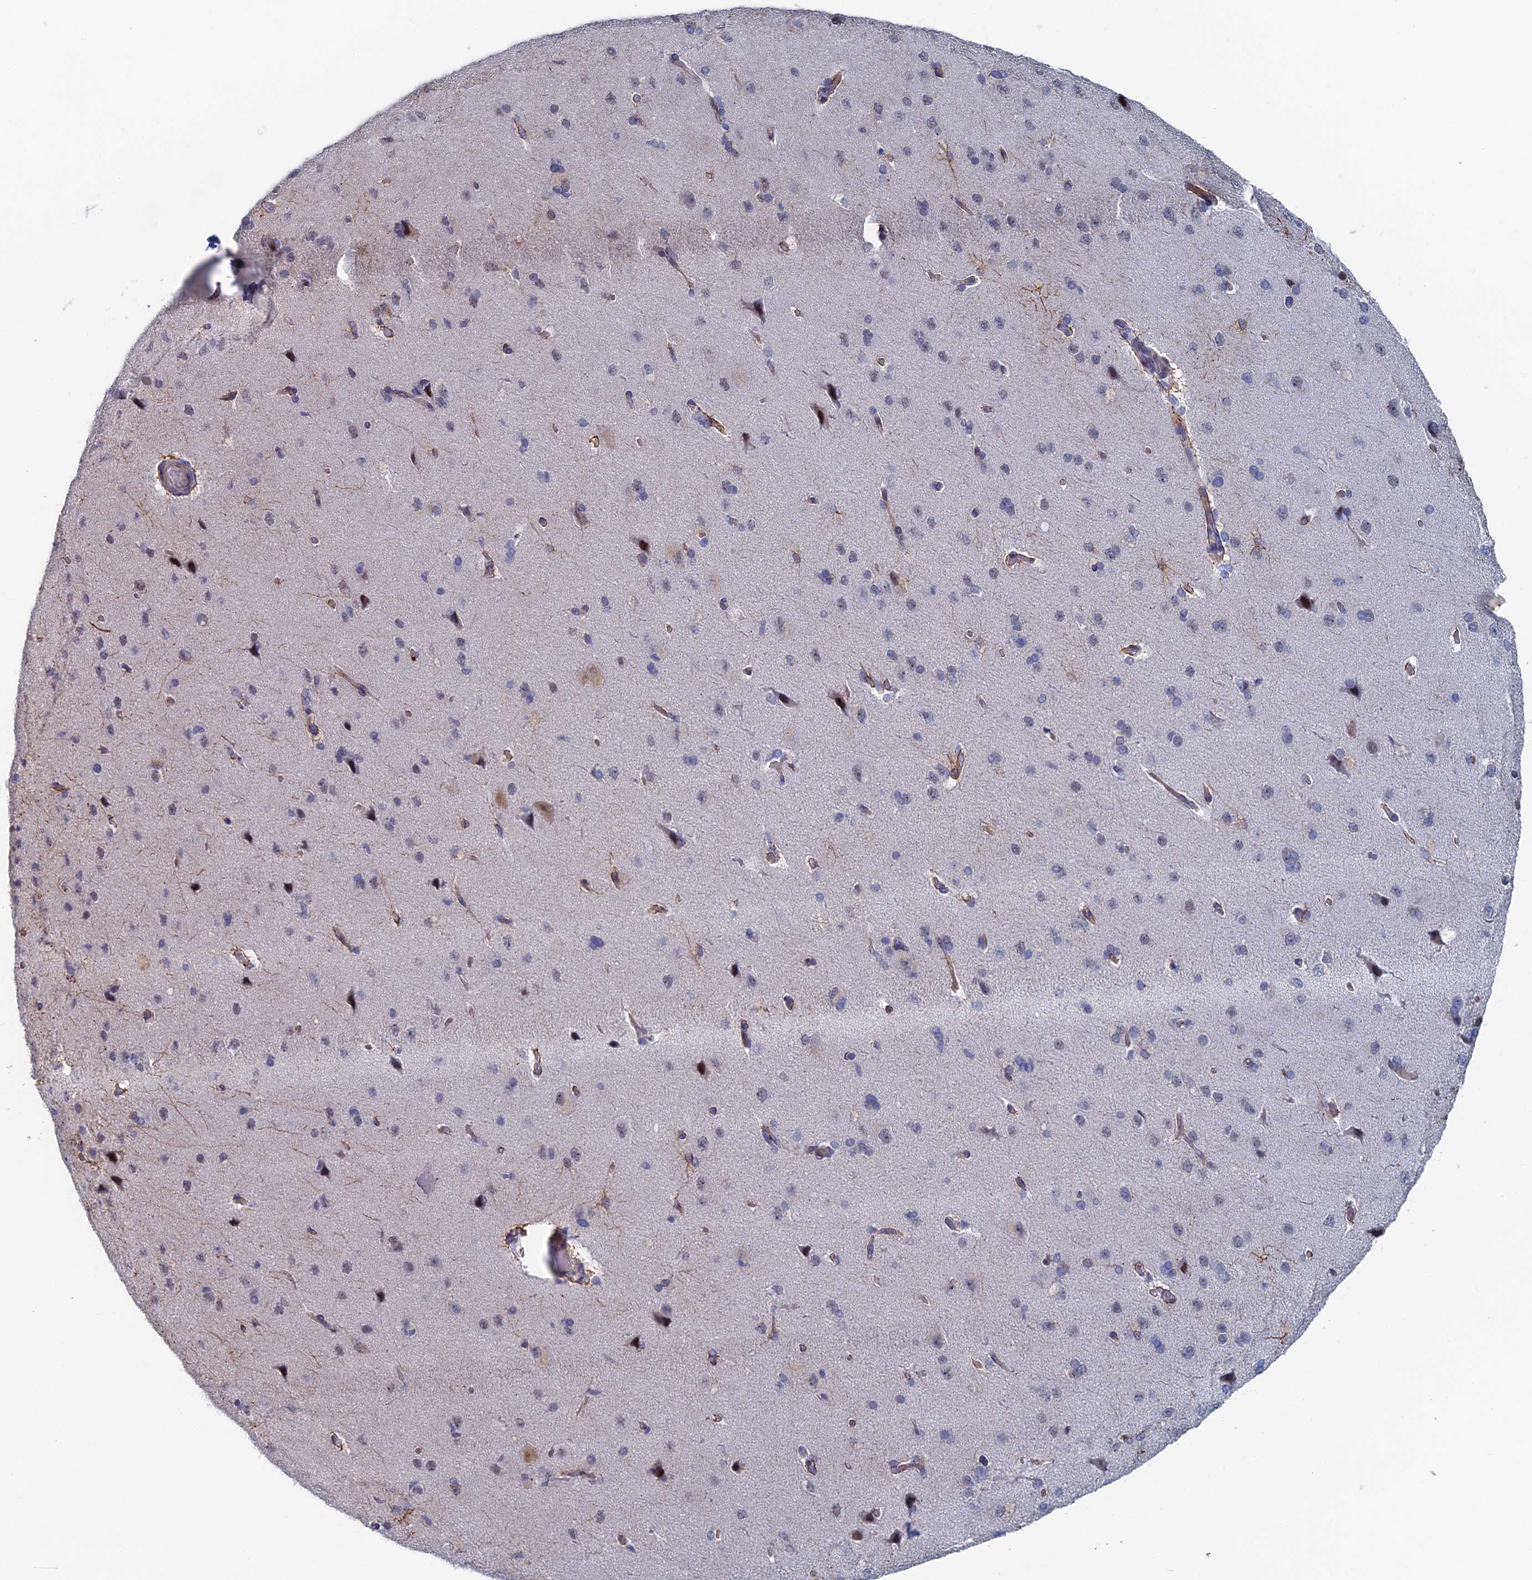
{"staining": {"intensity": "weak", "quantity": ">75%", "location": "cytoplasmic/membranous"}, "tissue": "cerebral cortex", "cell_type": "Endothelial cells", "image_type": "normal", "snomed": [{"axis": "morphology", "description": "Normal tissue, NOS"}, {"axis": "topography", "description": "Cerebral cortex"}], "caption": "Protein expression analysis of unremarkable human cerebral cortex reveals weak cytoplasmic/membranous positivity in approximately >75% of endothelial cells. The staining was performed using DAB (3,3'-diaminobenzidine) to visualize the protein expression in brown, while the nuclei were stained in blue with hematoxylin (Magnification: 20x).", "gene": "GMNC", "patient": {"sex": "male", "age": 62}}